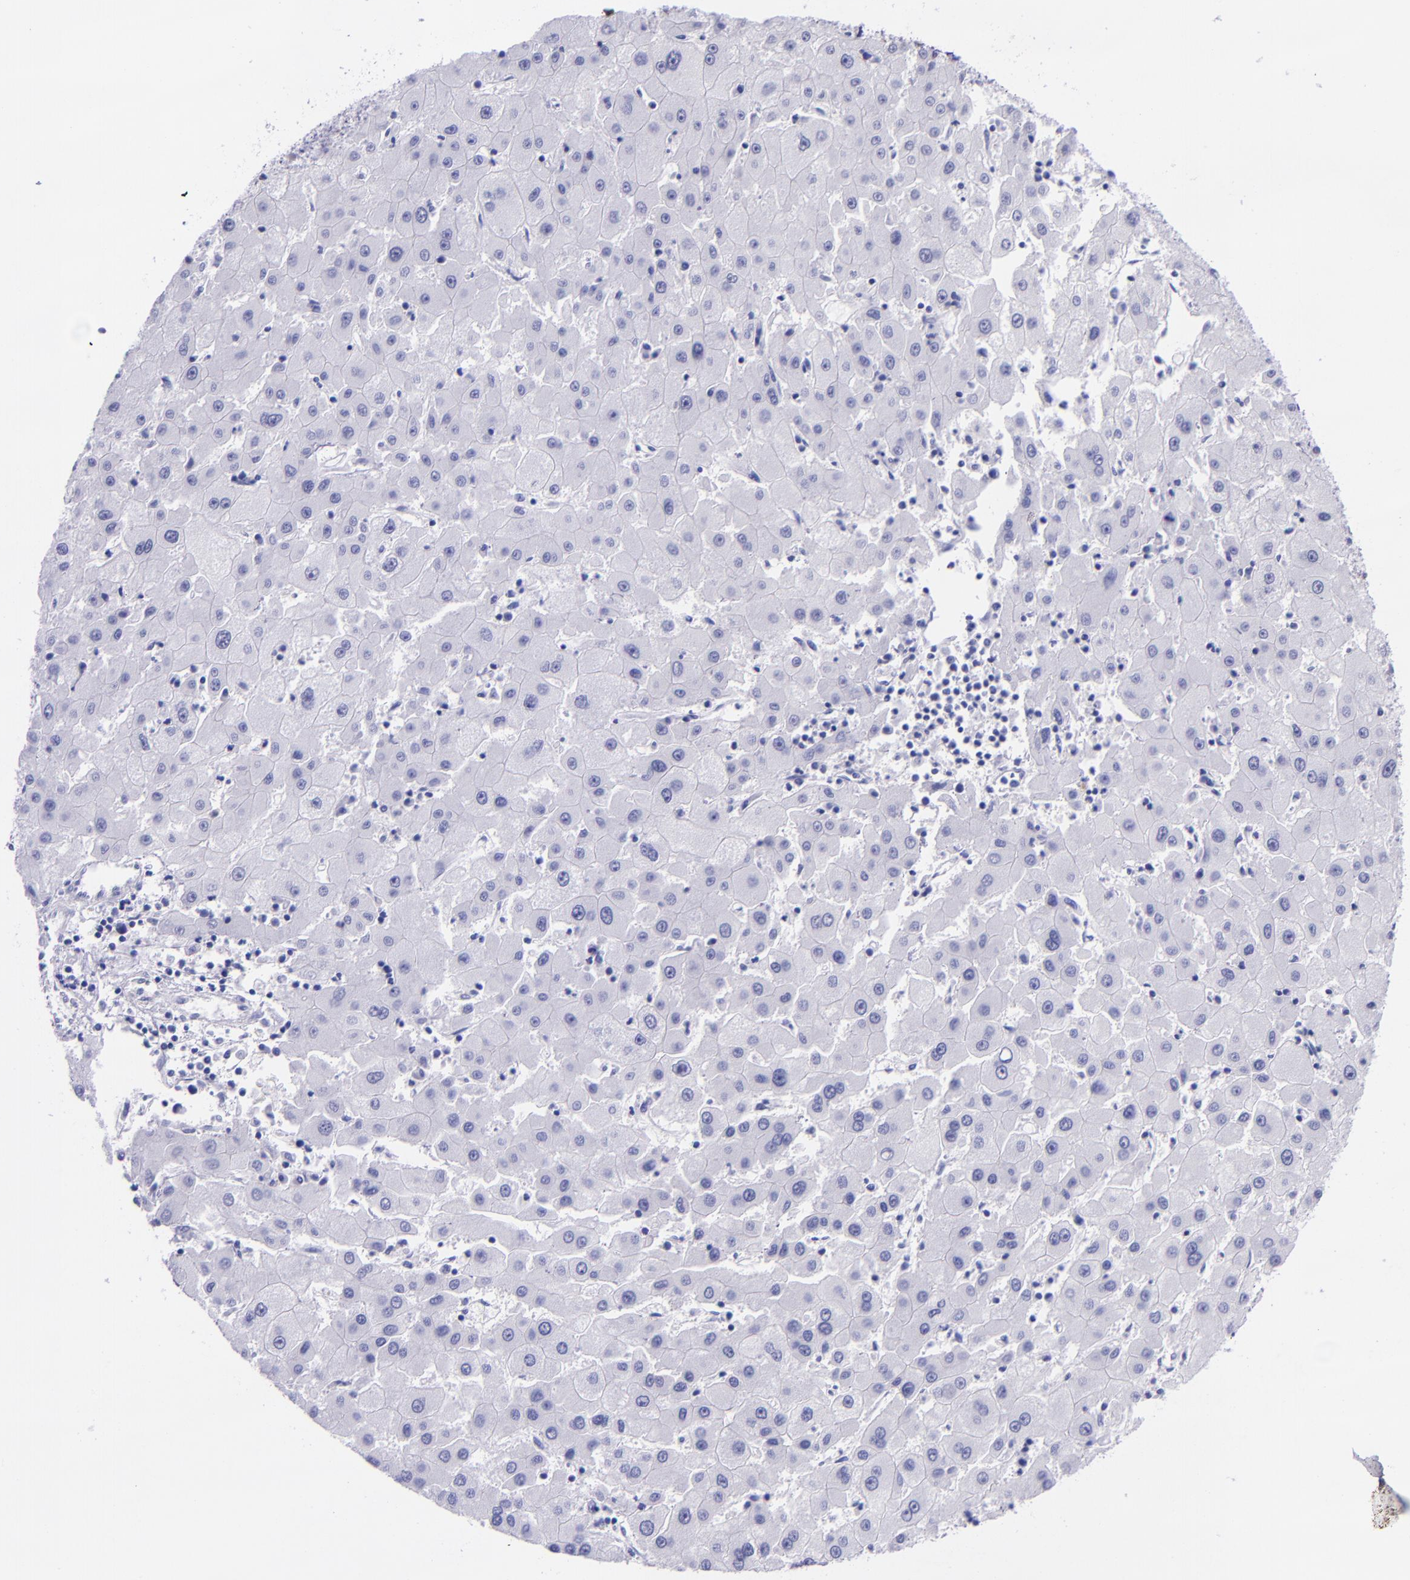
{"staining": {"intensity": "negative", "quantity": "none", "location": "none"}, "tissue": "liver cancer", "cell_type": "Tumor cells", "image_type": "cancer", "snomed": [{"axis": "morphology", "description": "Carcinoma, Hepatocellular, NOS"}, {"axis": "topography", "description": "Liver"}], "caption": "Image shows no protein positivity in tumor cells of liver cancer (hepatocellular carcinoma) tissue. The staining was performed using DAB to visualize the protein expression in brown, while the nuclei were stained in blue with hematoxylin (Magnification: 20x).", "gene": "SLPI", "patient": {"sex": "male", "age": 72}}